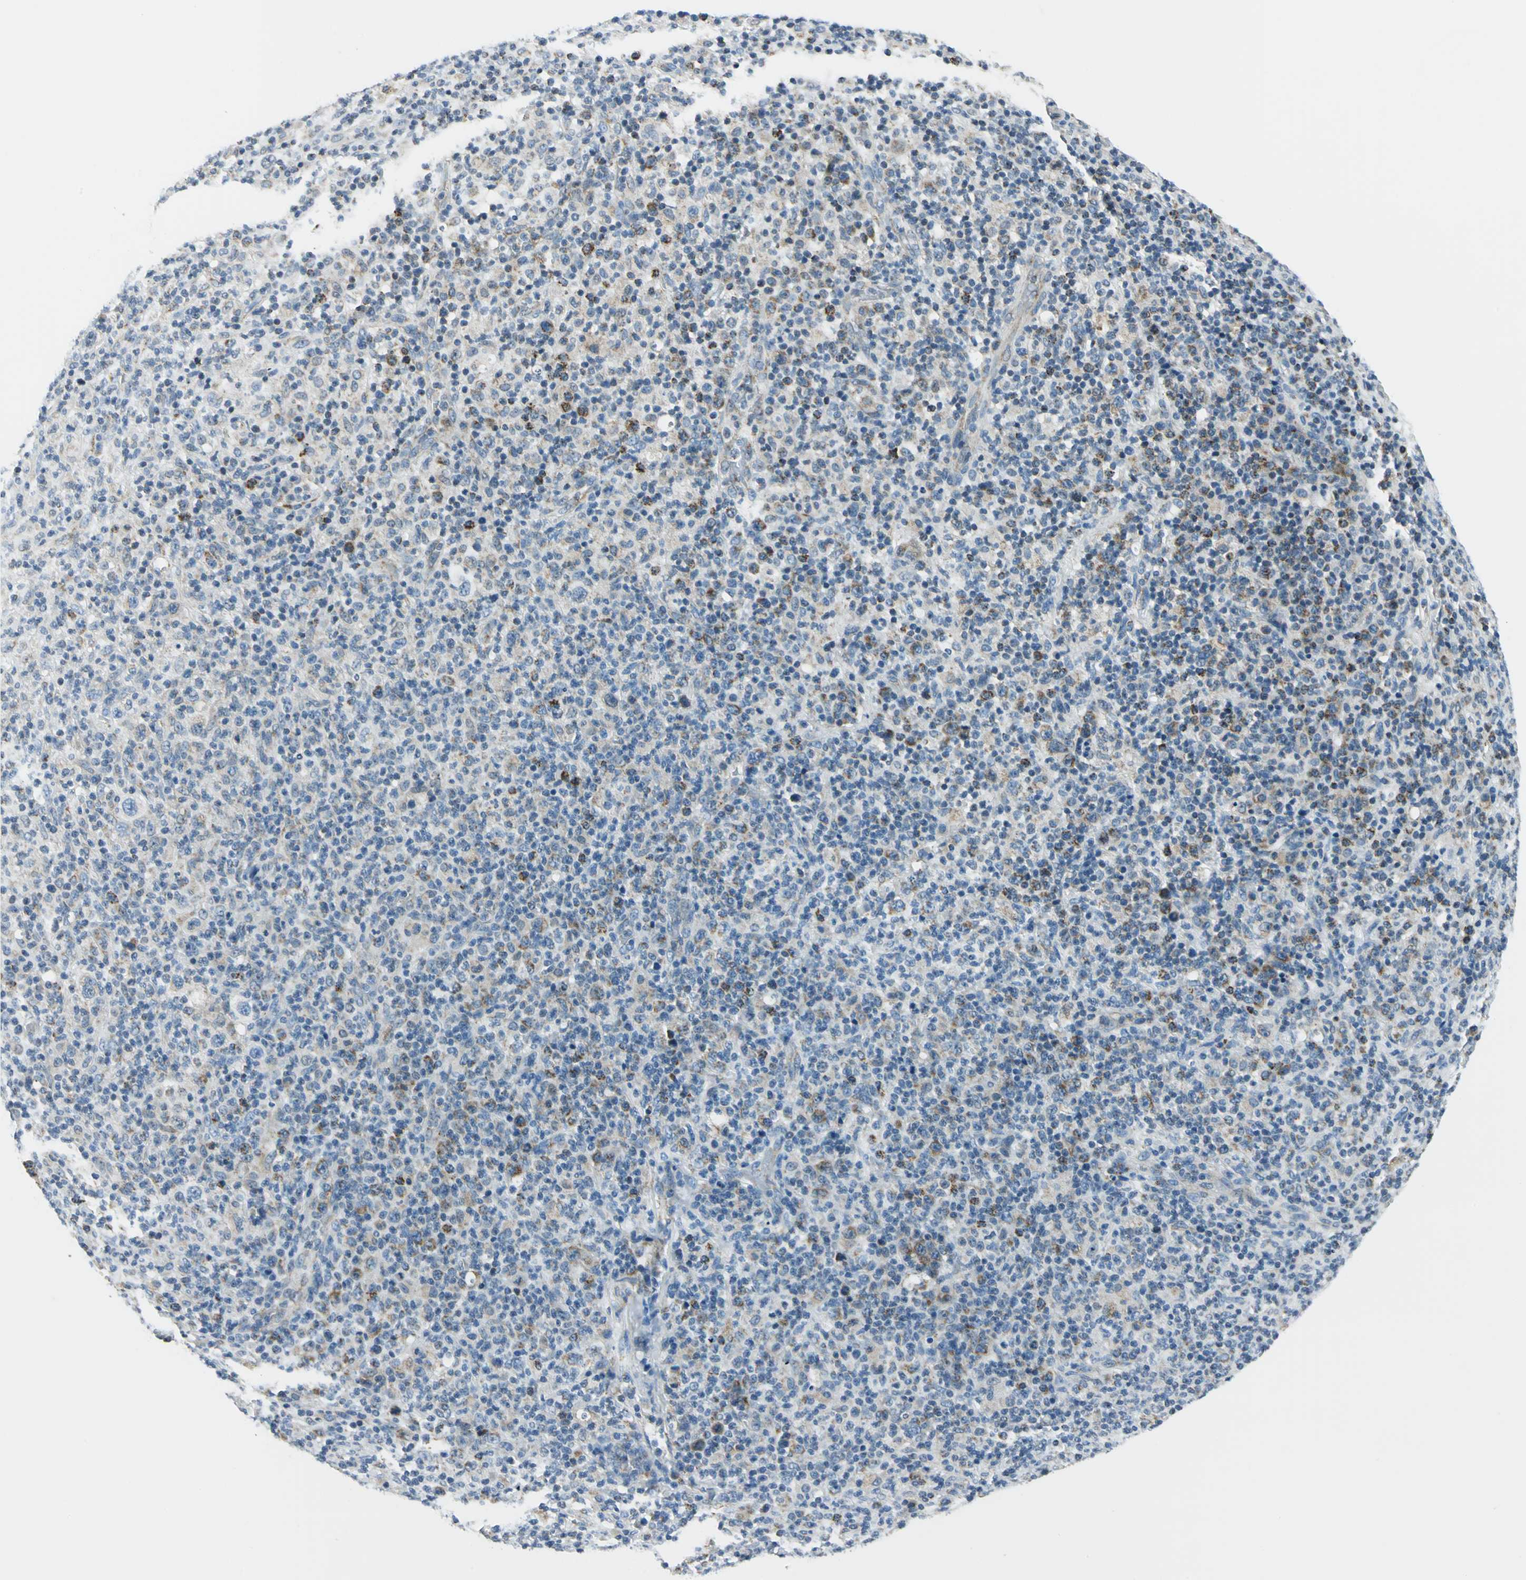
{"staining": {"intensity": "moderate", "quantity": "25%-75%", "location": "cytoplasmic/membranous"}, "tissue": "lymphoma", "cell_type": "Tumor cells", "image_type": "cancer", "snomed": [{"axis": "morphology", "description": "Hodgkin's disease, NOS"}, {"axis": "topography", "description": "Lymph node"}], "caption": "Protein staining demonstrates moderate cytoplasmic/membranous positivity in approximately 25%-75% of tumor cells in Hodgkin's disease.", "gene": "ACADM", "patient": {"sex": "male", "age": 65}}